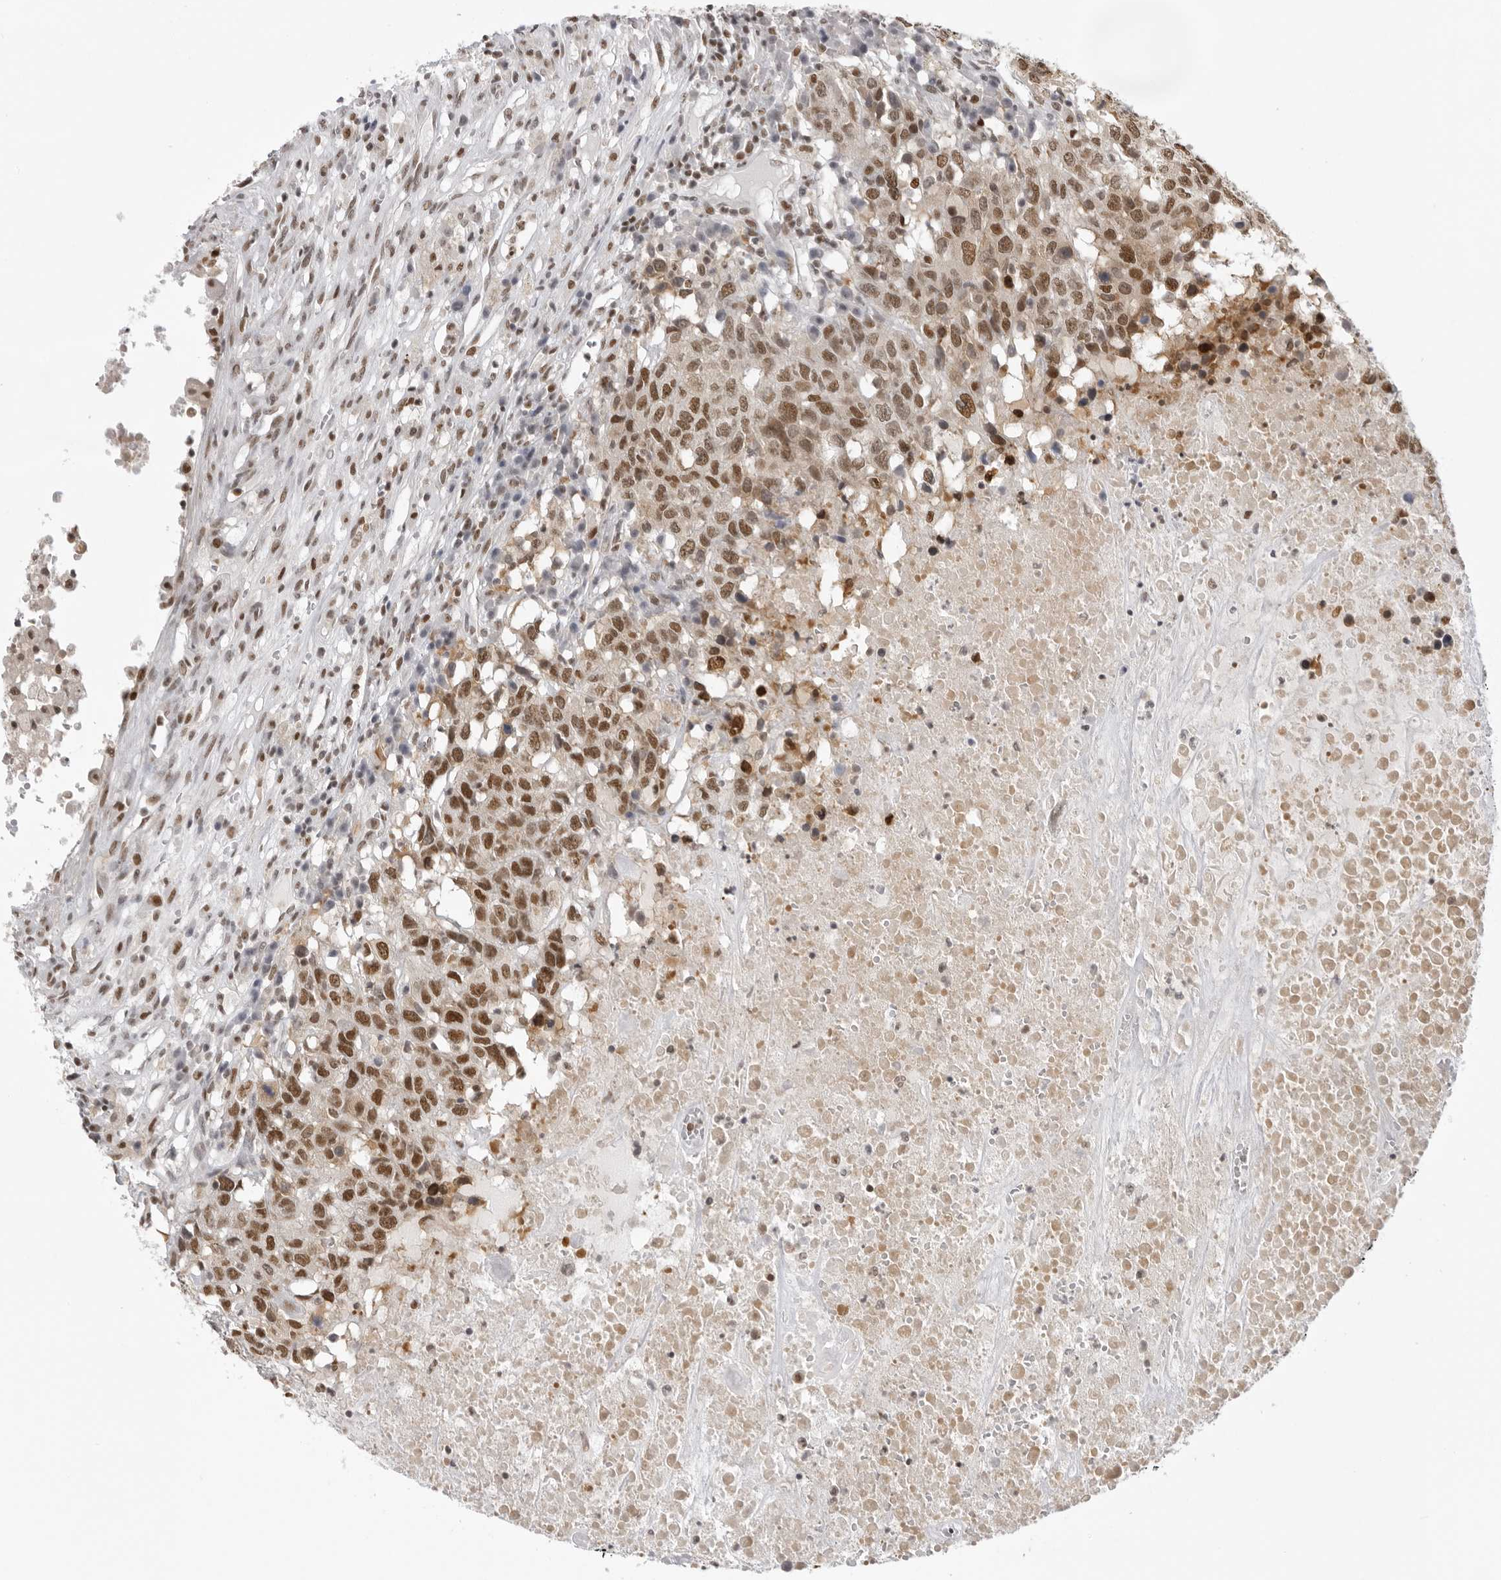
{"staining": {"intensity": "moderate", "quantity": ">75%", "location": "nuclear"}, "tissue": "head and neck cancer", "cell_type": "Tumor cells", "image_type": "cancer", "snomed": [{"axis": "morphology", "description": "Squamous cell carcinoma, NOS"}, {"axis": "topography", "description": "Head-Neck"}], "caption": "Approximately >75% of tumor cells in head and neck squamous cell carcinoma reveal moderate nuclear protein positivity as visualized by brown immunohistochemical staining.", "gene": "RPA2", "patient": {"sex": "male", "age": 66}}